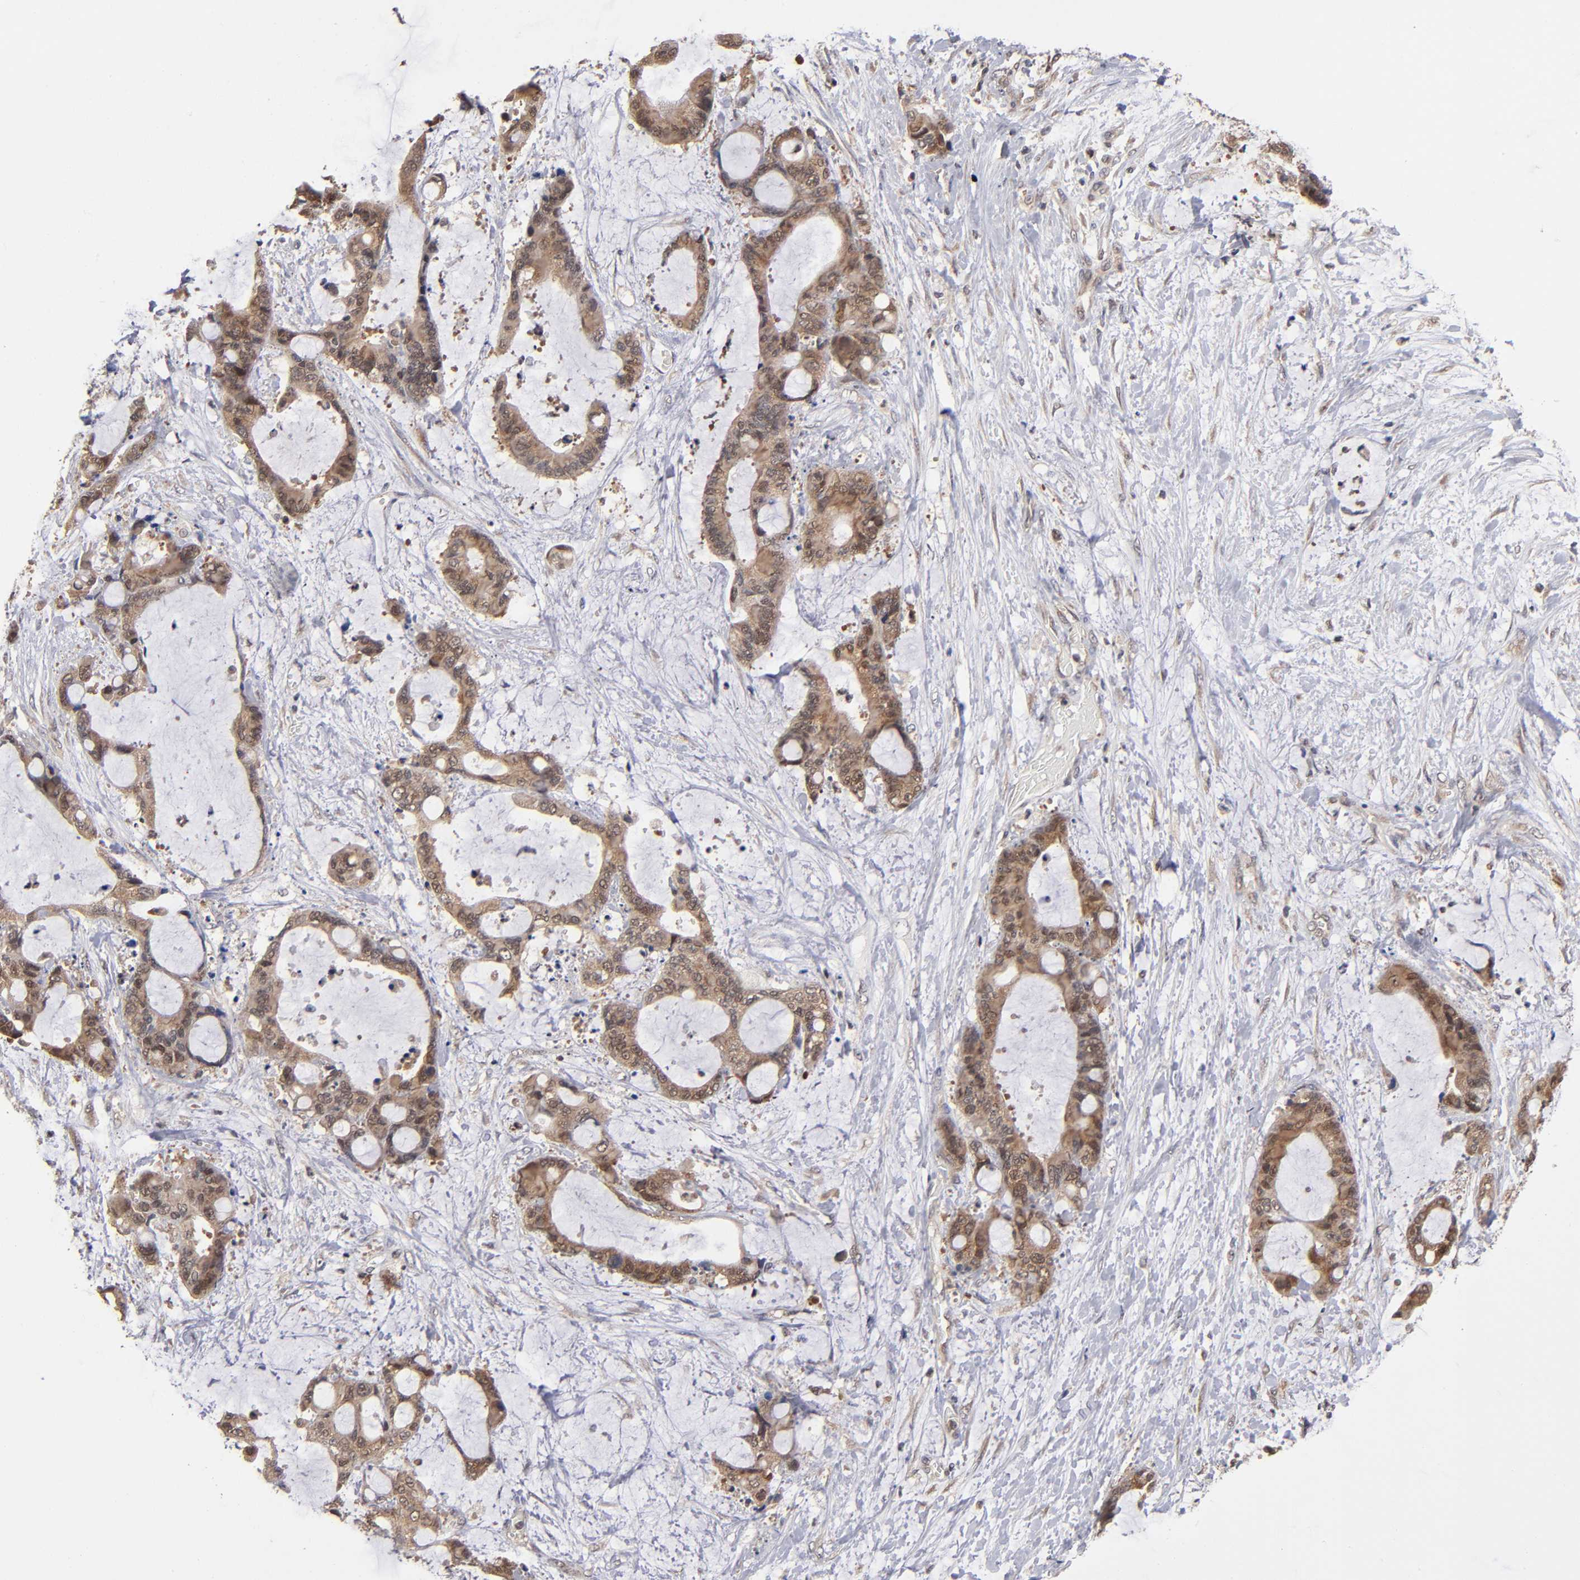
{"staining": {"intensity": "strong", "quantity": ">75%", "location": "cytoplasmic/membranous"}, "tissue": "liver cancer", "cell_type": "Tumor cells", "image_type": "cancer", "snomed": [{"axis": "morphology", "description": "Cholangiocarcinoma"}, {"axis": "topography", "description": "Liver"}], "caption": "Strong cytoplasmic/membranous staining is present in approximately >75% of tumor cells in cholangiocarcinoma (liver).", "gene": "ALG13", "patient": {"sex": "female", "age": 73}}